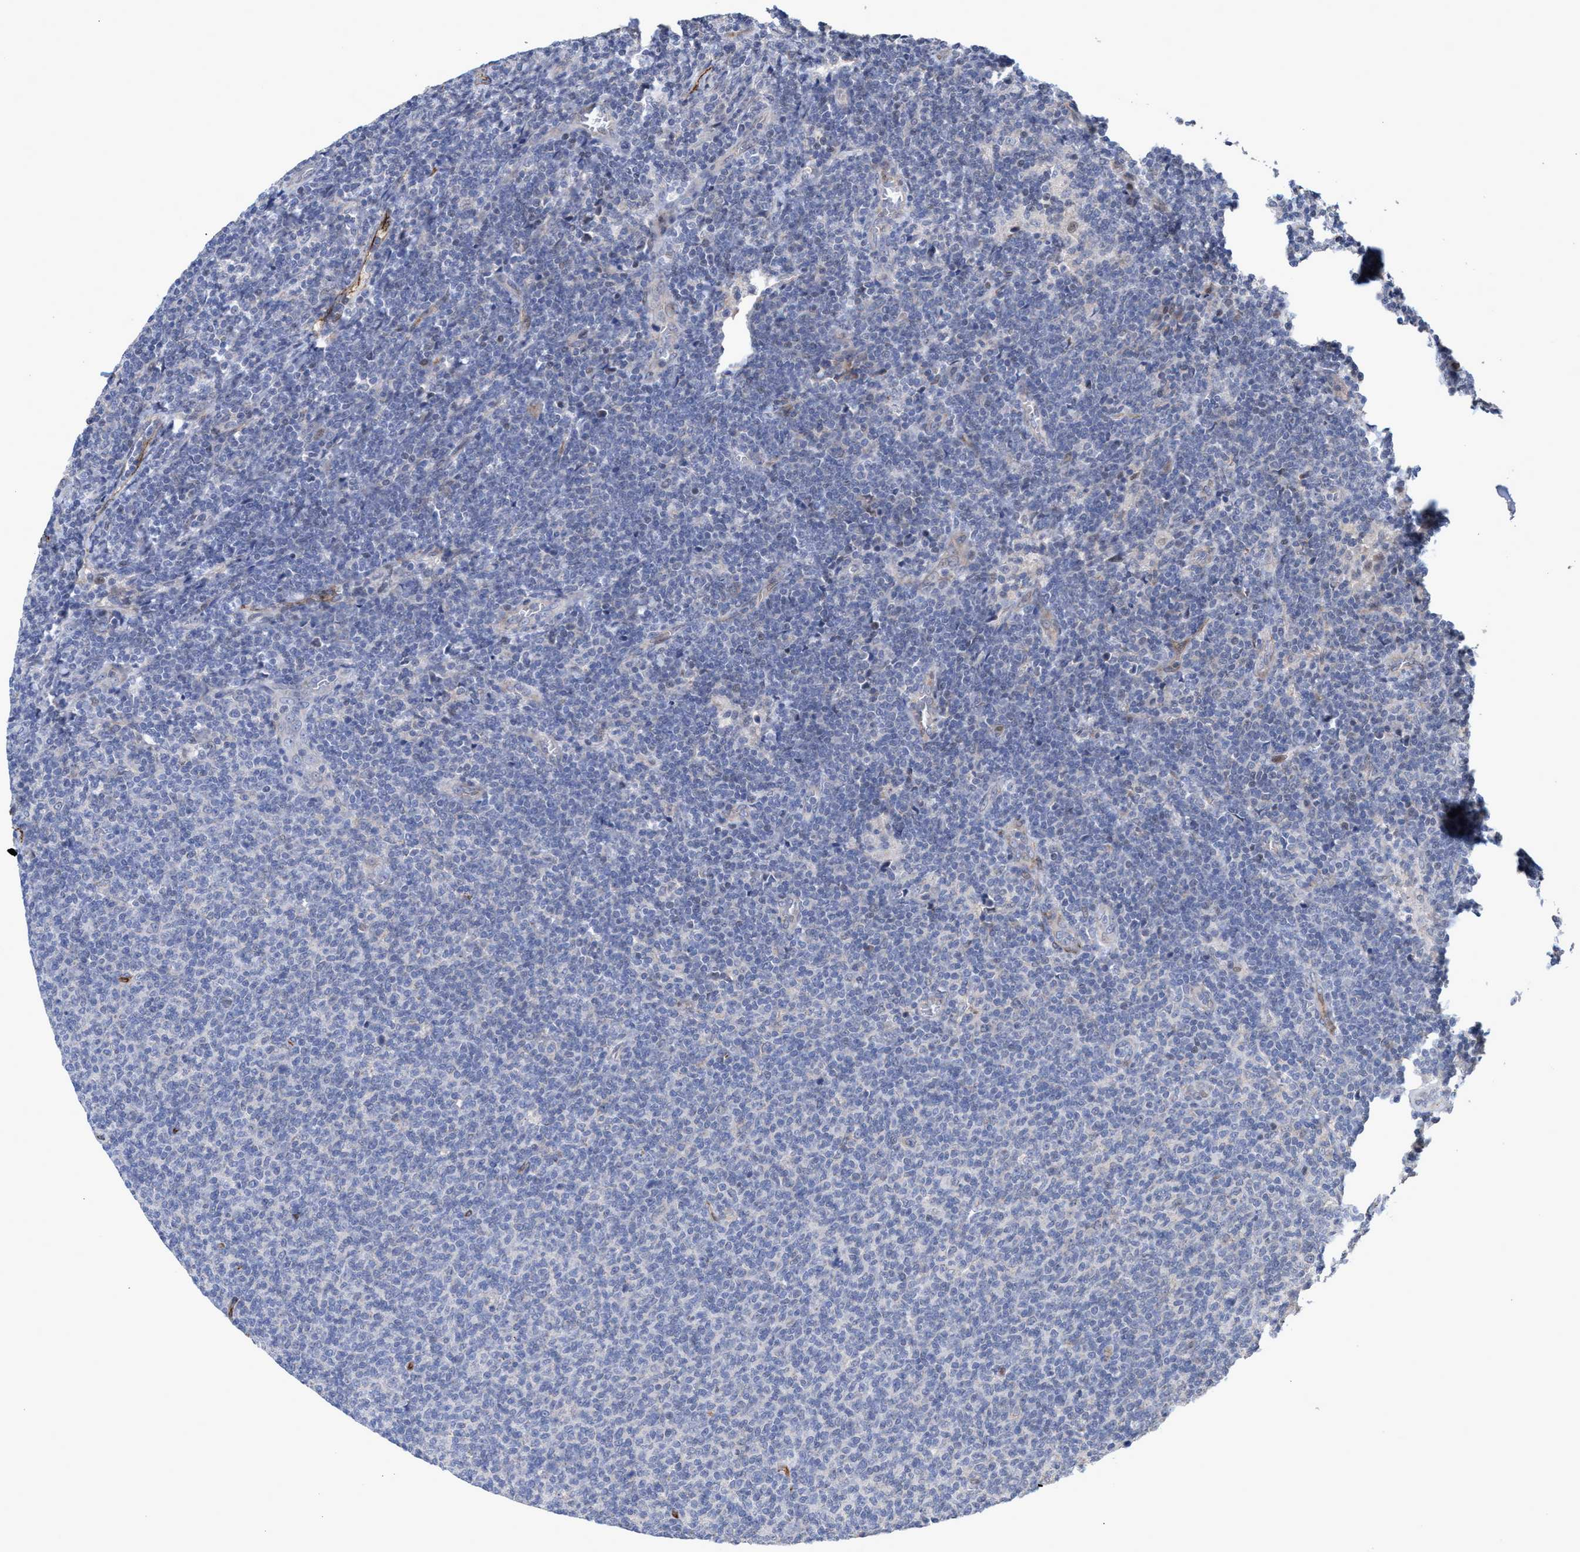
{"staining": {"intensity": "negative", "quantity": "none", "location": "none"}, "tissue": "lymphoma", "cell_type": "Tumor cells", "image_type": "cancer", "snomed": [{"axis": "morphology", "description": "Malignant lymphoma, non-Hodgkin's type, Low grade"}, {"axis": "topography", "description": "Lymph node"}], "caption": "Immunohistochemistry image of malignant lymphoma, non-Hodgkin's type (low-grade) stained for a protein (brown), which demonstrates no expression in tumor cells. Nuclei are stained in blue.", "gene": "ZNF750", "patient": {"sex": "male", "age": 66}}